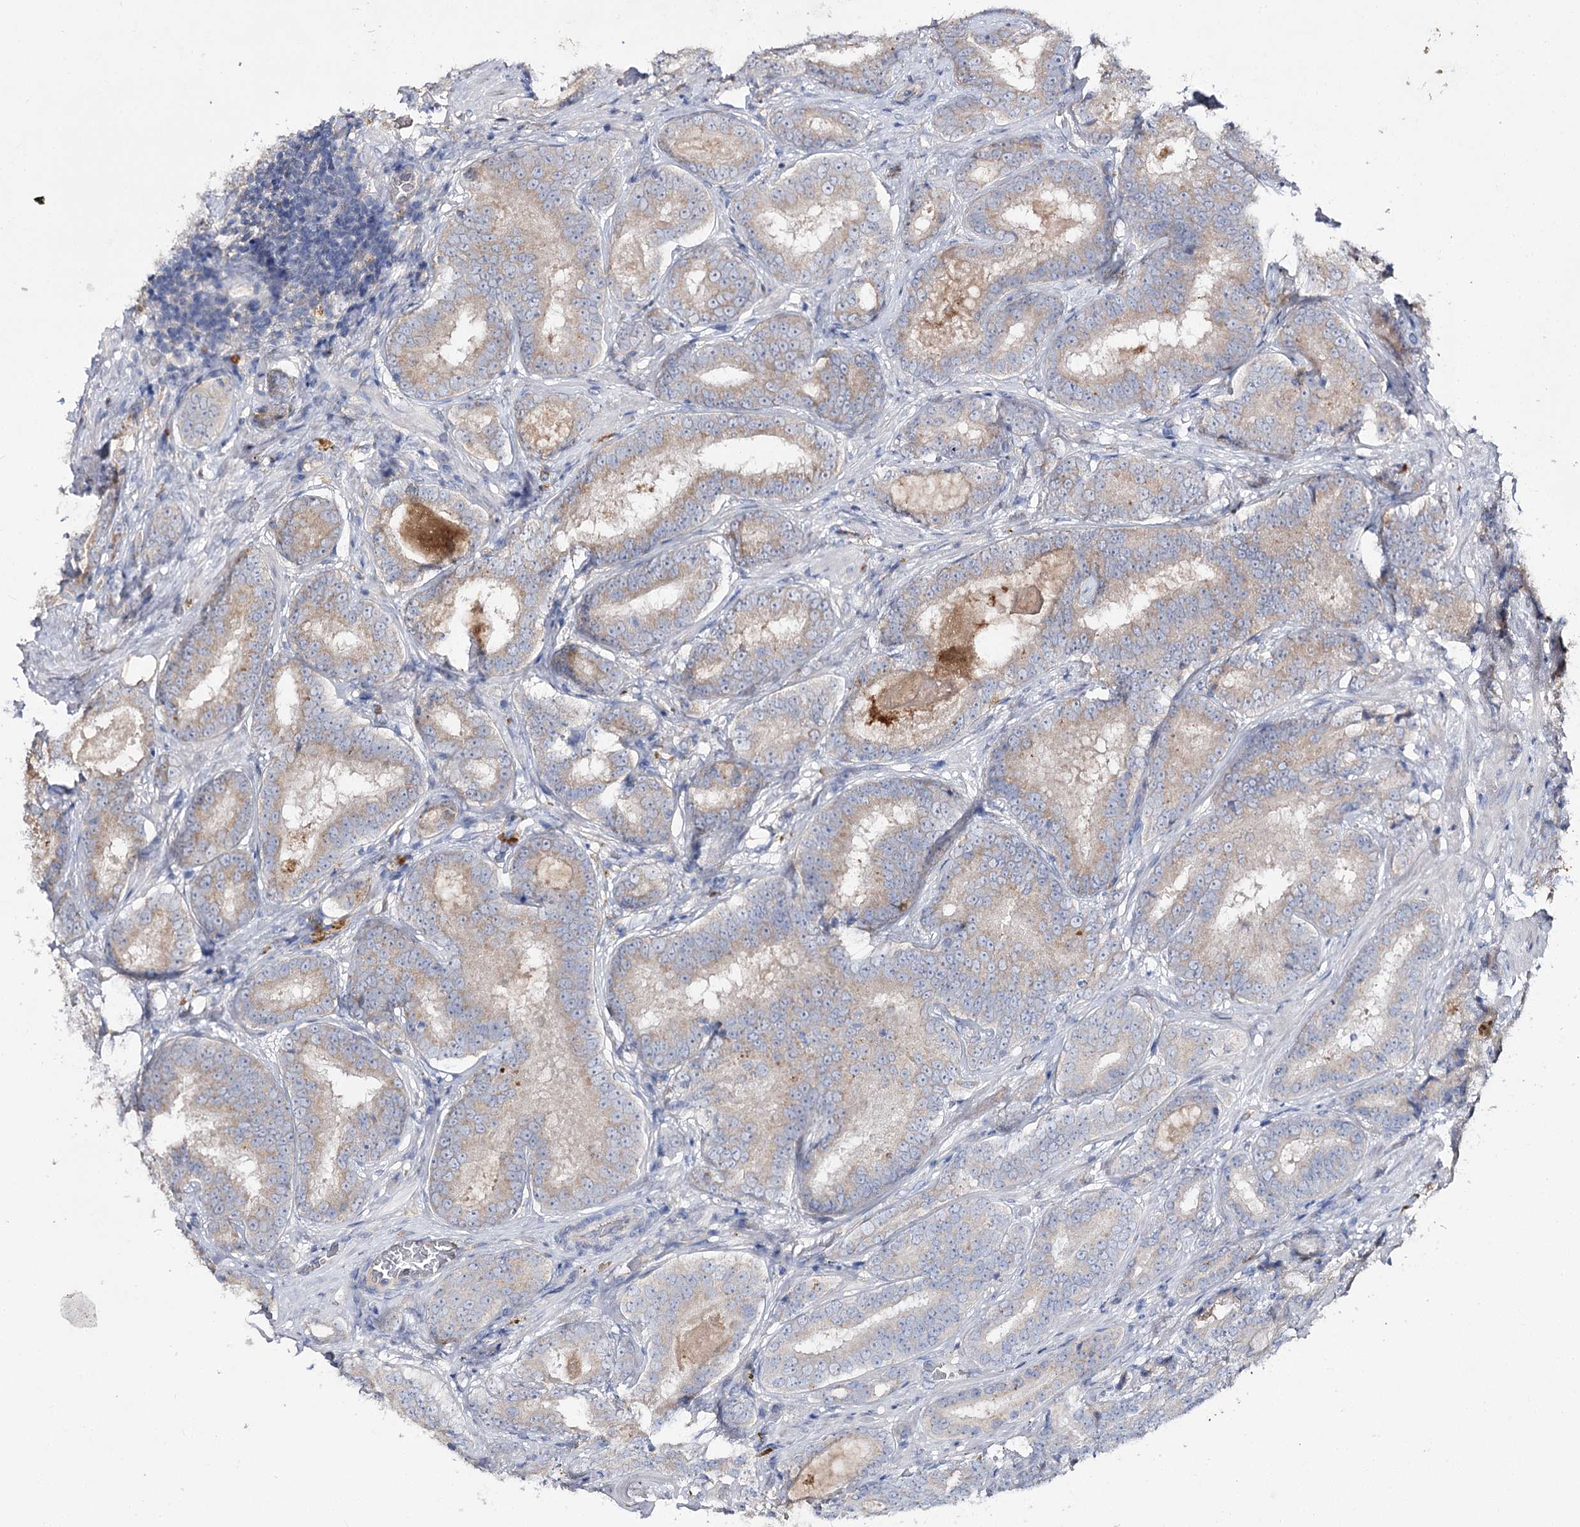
{"staining": {"intensity": "weak", "quantity": "25%-75%", "location": "cytoplasmic/membranous"}, "tissue": "prostate cancer", "cell_type": "Tumor cells", "image_type": "cancer", "snomed": [{"axis": "morphology", "description": "Adenocarcinoma, High grade"}, {"axis": "topography", "description": "Prostate"}], "caption": "This histopathology image shows IHC staining of human prostate cancer (high-grade adenocarcinoma), with low weak cytoplasmic/membranous staining in about 25%-75% of tumor cells.", "gene": "IL1RAP", "patient": {"sex": "male", "age": 57}}